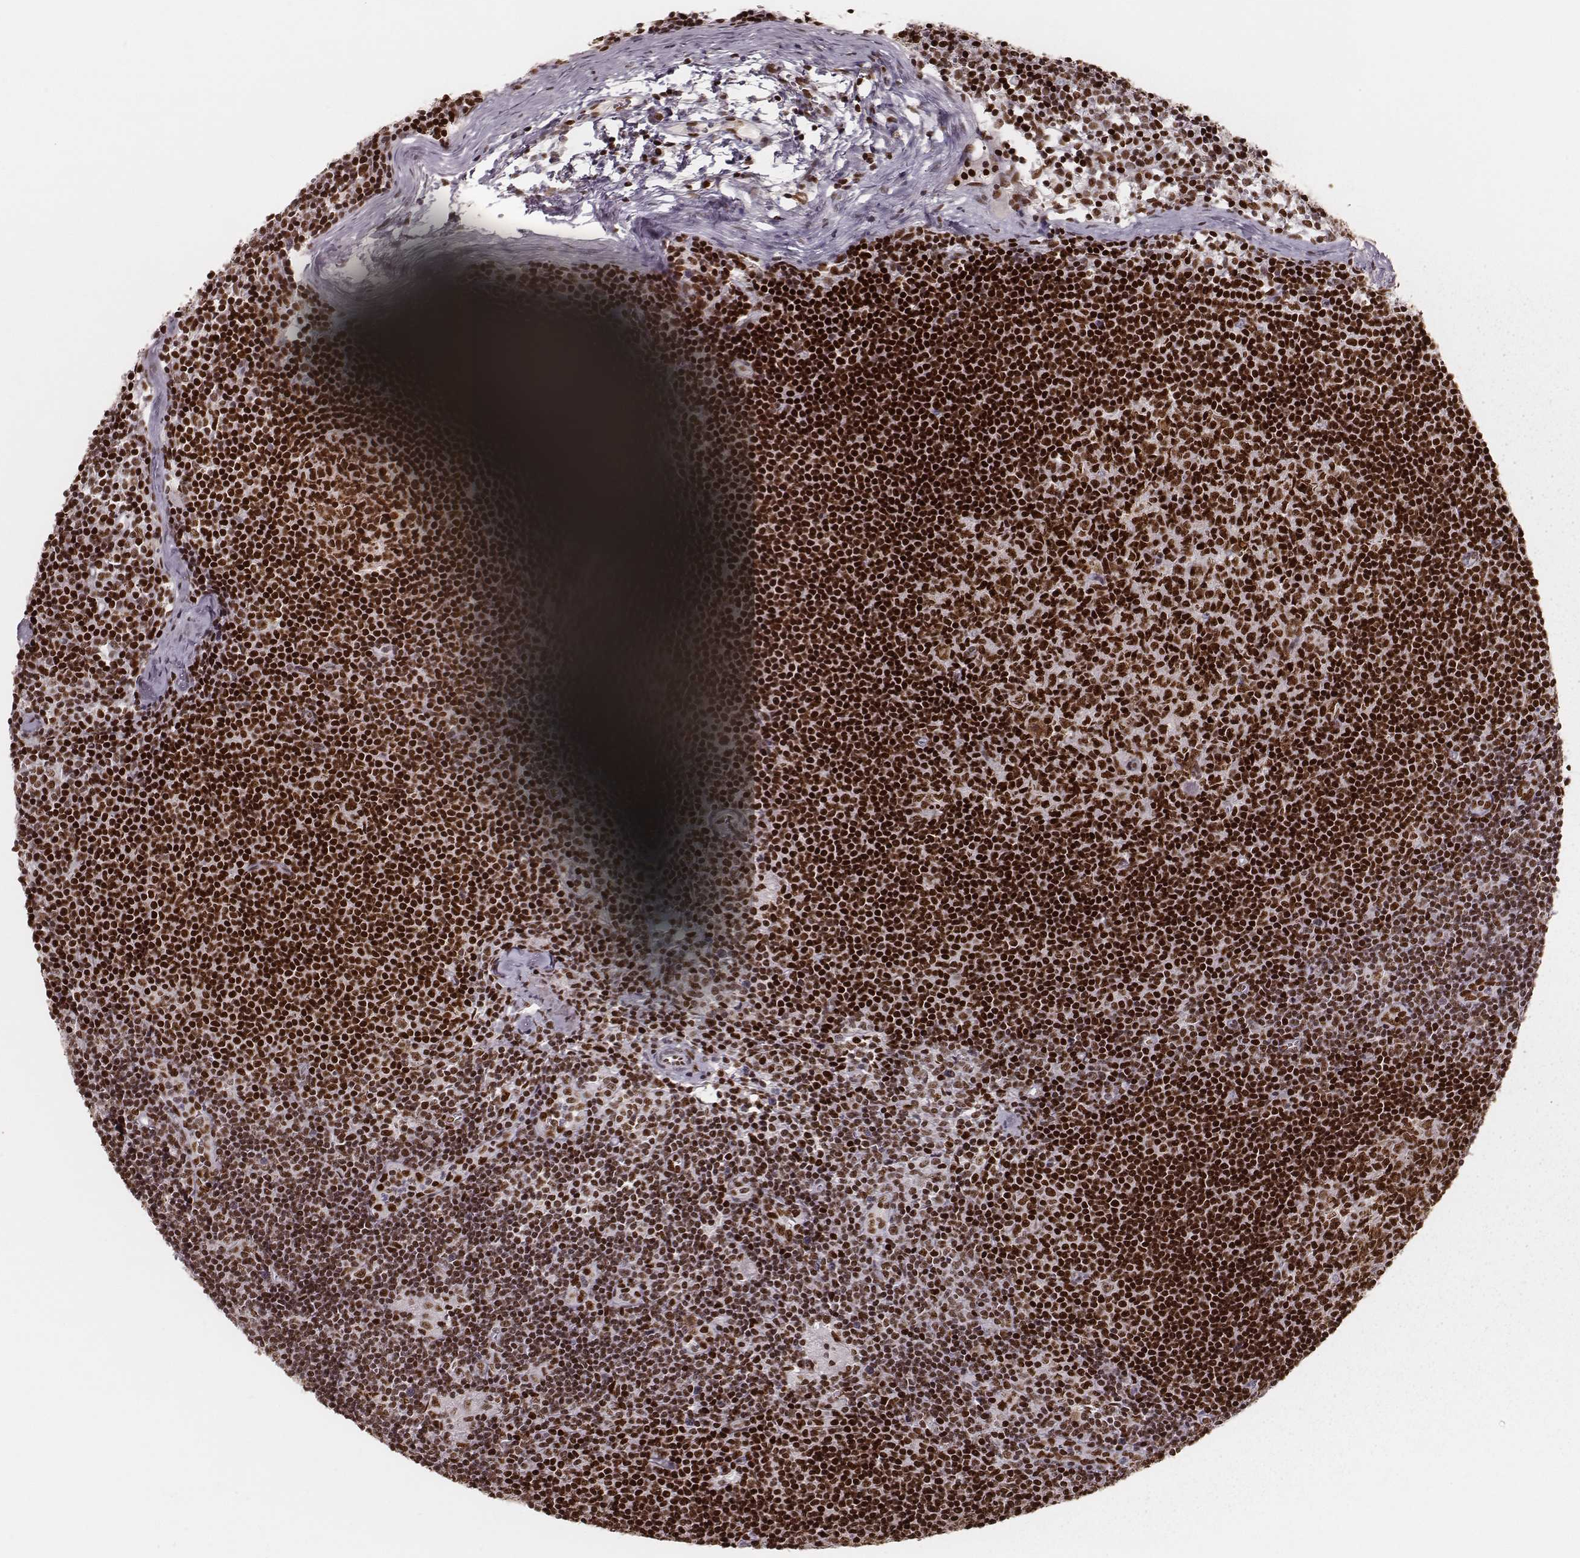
{"staining": {"intensity": "strong", "quantity": ">75%", "location": "nuclear"}, "tissue": "lymph node", "cell_type": "Germinal center cells", "image_type": "normal", "snomed": [{"axis": "morphology", "description": "Normal tissue, NOS"}, {"axis": "topography", "description": "Lymph node"}], "caption": "Immunohistochemical staining of unremarkable human lymph node shows strong nuclear protein staining in approximately >75% of germinal center cells. The protein of interest is stained brown, and the nuclei are stained in blue (DAB IHC with brightfield microscopy, high magnification).", "gene": "PARP1", "patient": {"sex": "female", "age": 52}}